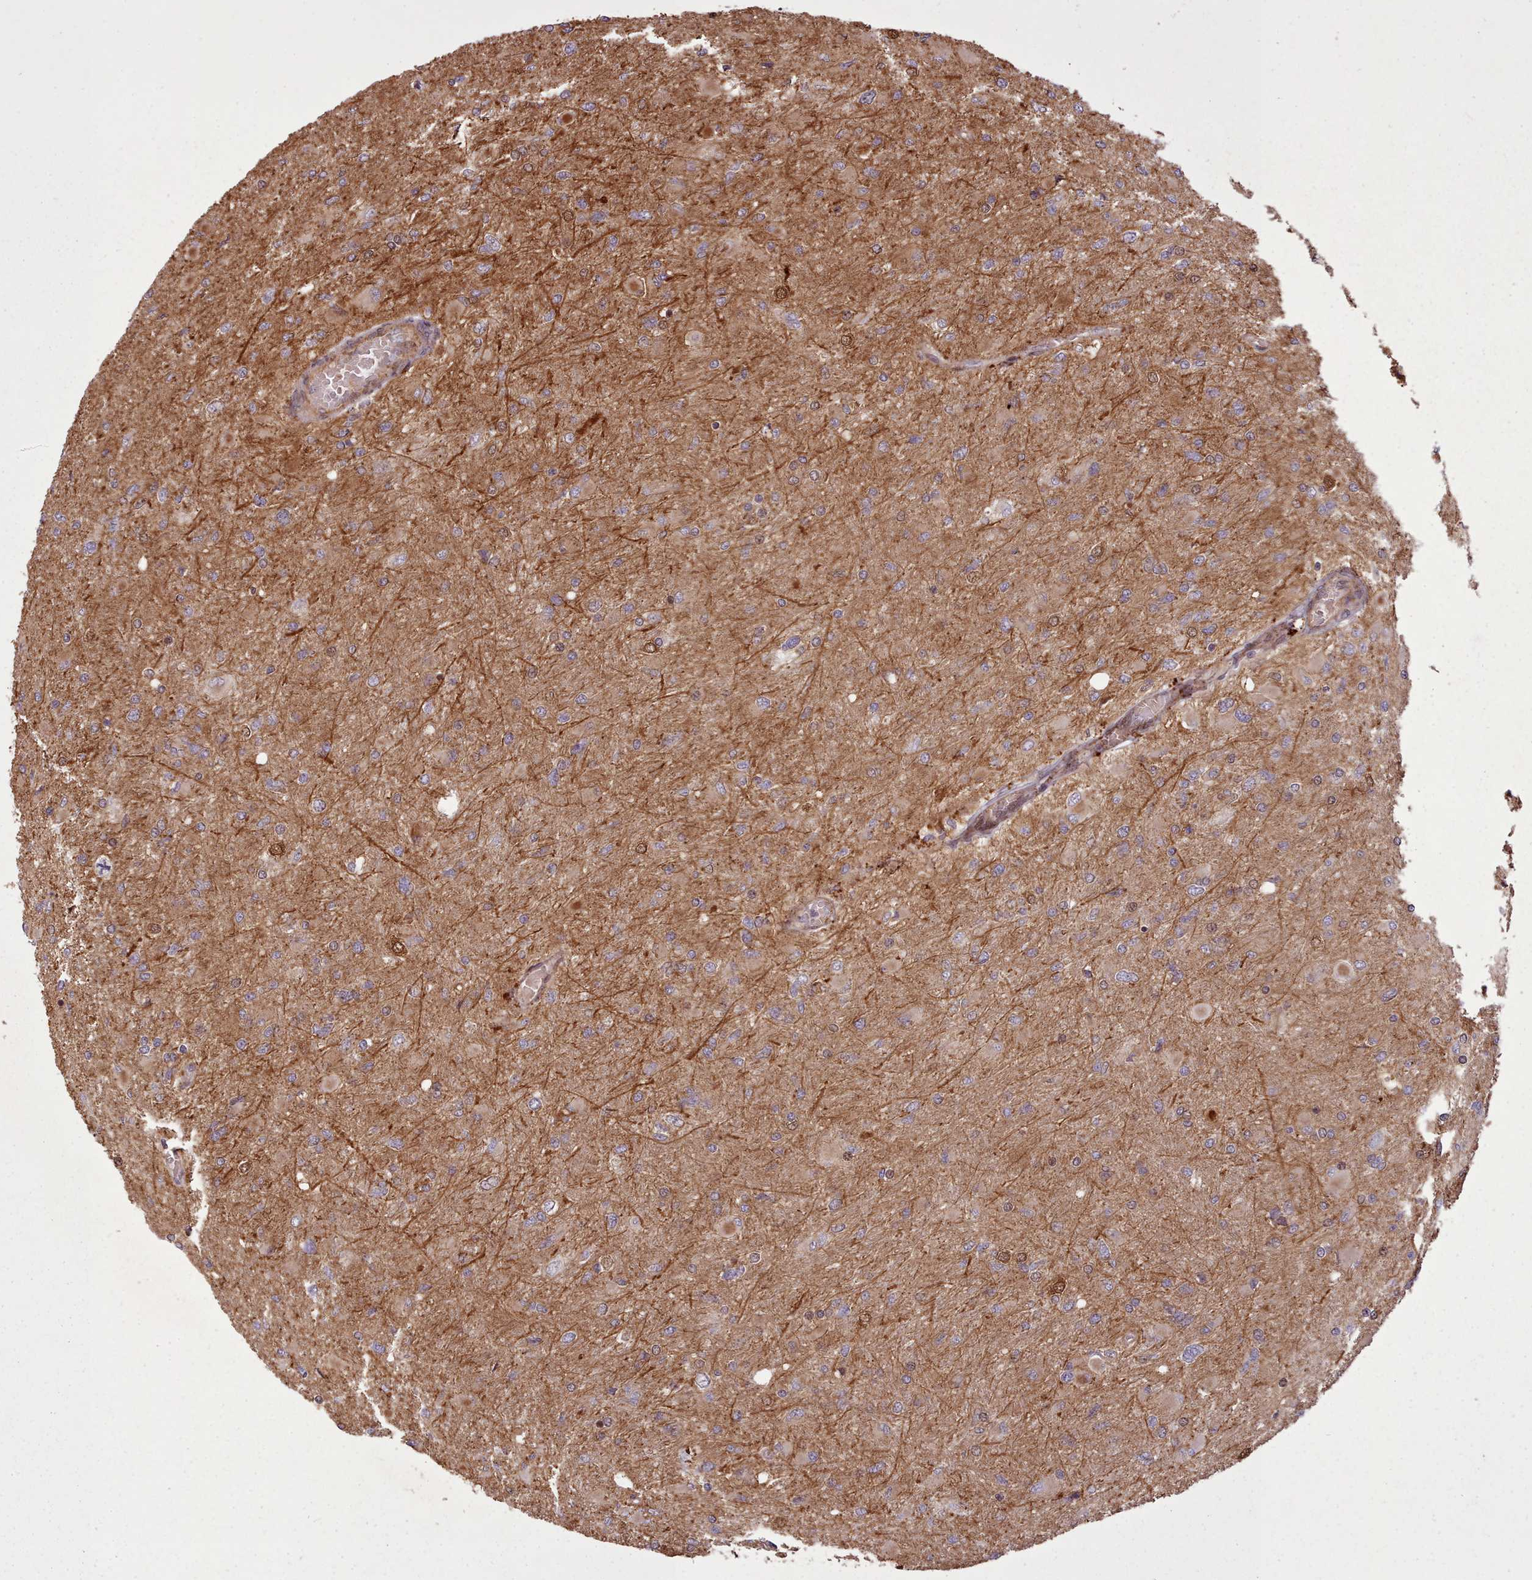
{"staining": {"intensity": "strong", "quantity": "<25%", "location": "cytoplasmic/membranous,nuclear"}, "tissue": "glioma", "cell_type": "Tumor cells", "image_type": "cancer", "snomed": [{"axis": "morphology", "description": "Glioma, malignant, High grade"}, {"axis": "topography", "description": "Cerebral cortex"}], "caption": "Human malignant glioma (high-grade) stained for a protein (brown) exhibits strong cytoplasmic/membranous and nuclear positive positivity in approximately <25% of tumor cells.", "gene": "NLRP7", "patient": {"sex": "female", "age": 36}}